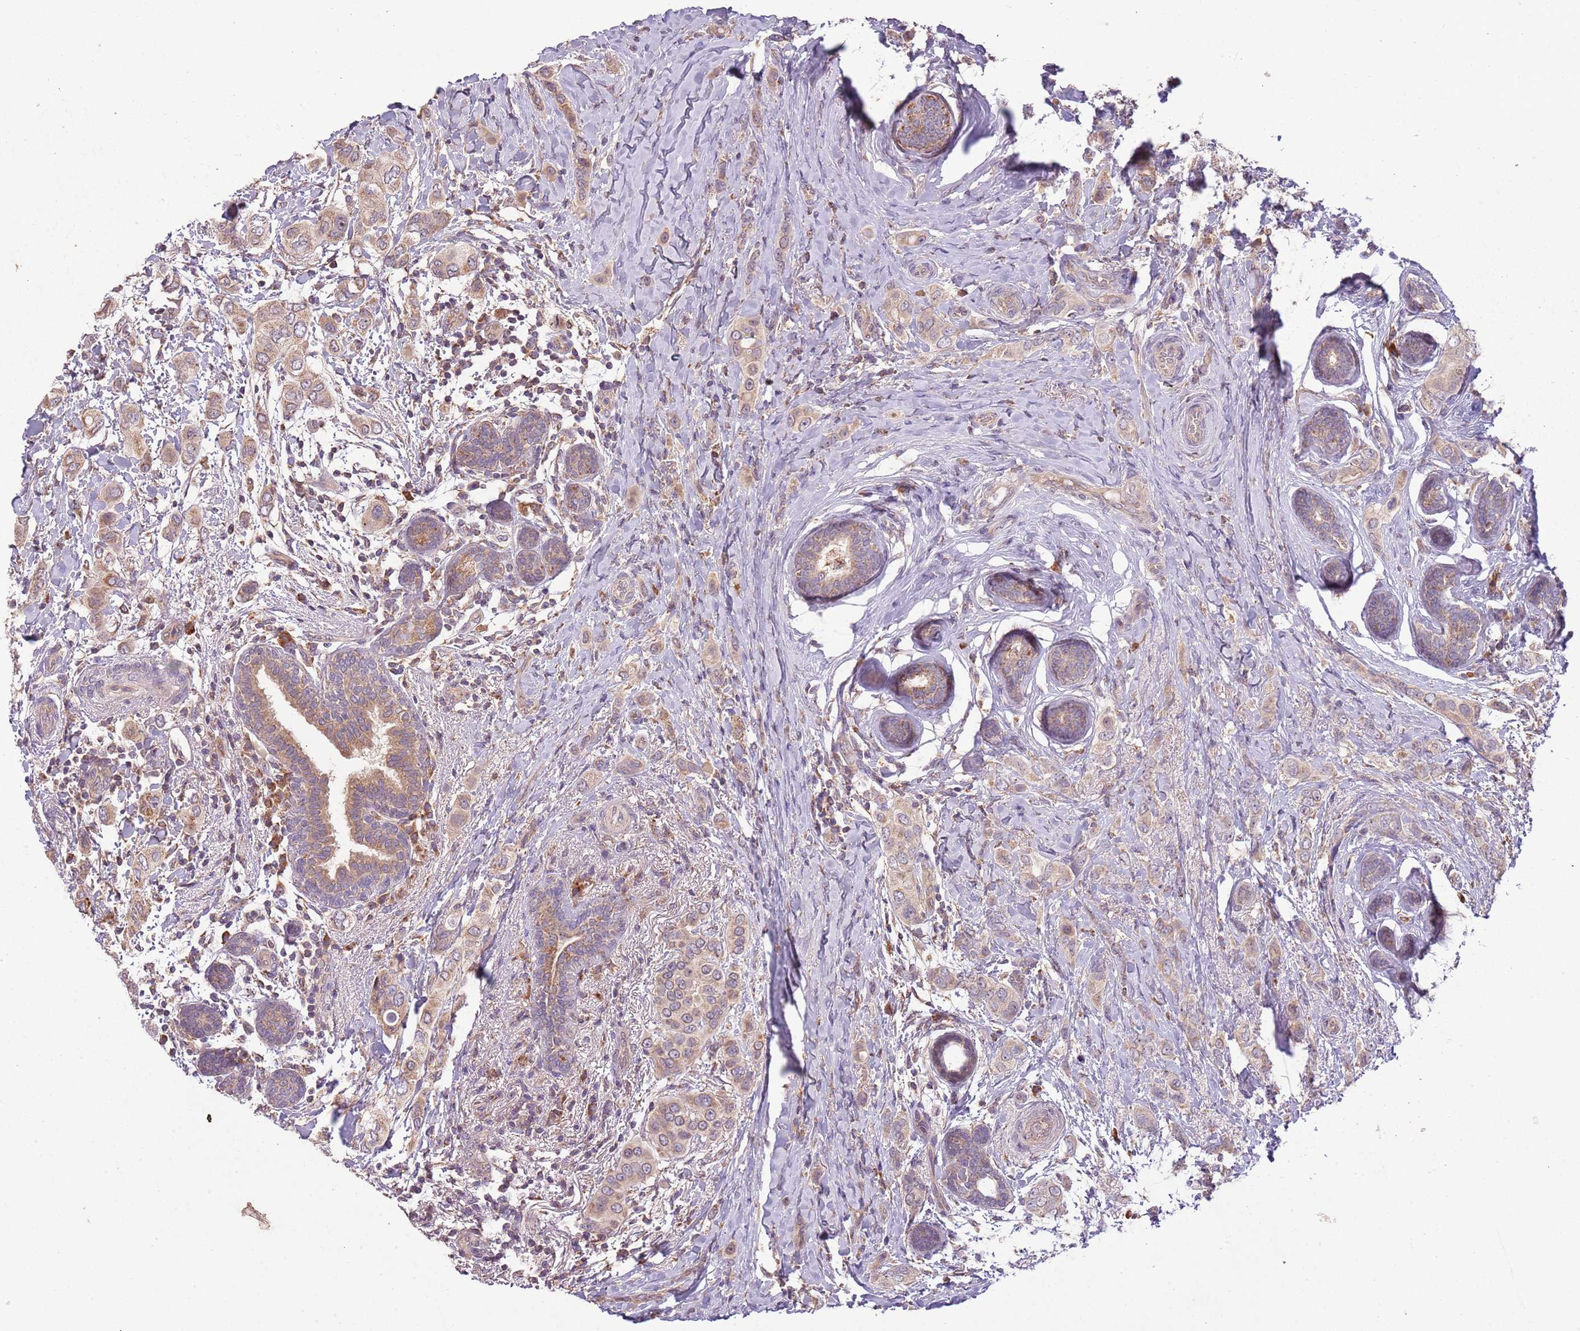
{"staining": {"intensity": "weak", "quantity": ">75%", "location": "cytoplasmic/membranous"}, "tissue": "breast cancer", "cell_type": "Tumor cells", "image_type": "cancer", "snomed": [{"axis": "morphology", "description": "Lobular carcinoma"}, {"axis": "topography", "description": "Breast"}], "caption": "Brown immunohistochemical staining in human breast cancer (lobular carcinoma) exhibits weak cytoplasmic/membranous positivity in approximately >75% of tumor cells. The staining was performed using DAB to visualize the protein expression in brown, while the nuclei were stained in blue with hematoxylin (Magnification: 20x).", "gene": "FECH", "patient": {"sex": "female", "age": 51}}